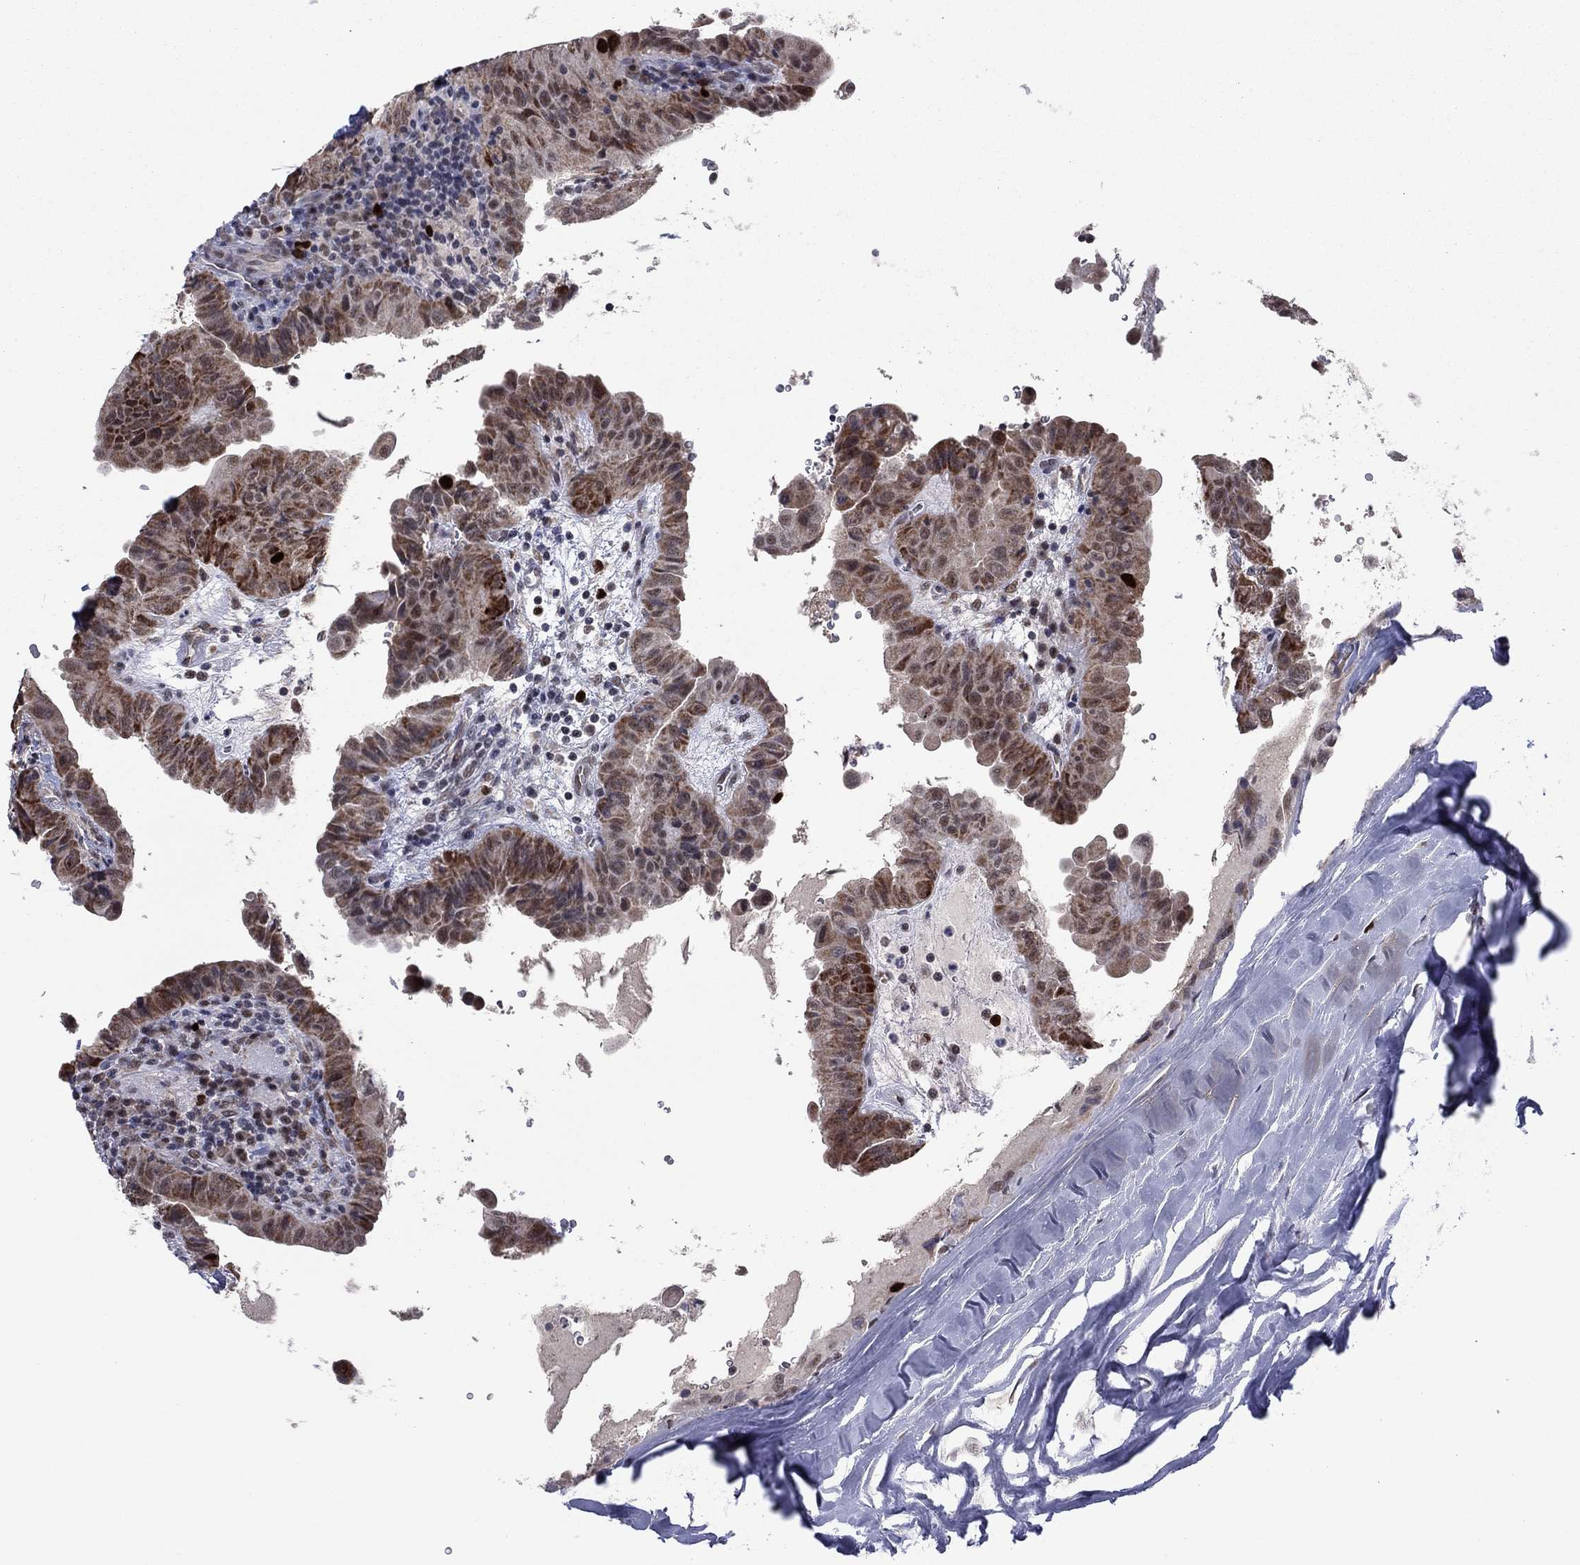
{"staining": {"intensity": "strong", "quantity": "25%-75%", "location": "cytoplasmic/membranous"}, "tissue": "thyroid cancer", "cell_type": "Tumor cells", "image_type": "cancer", "snomed": [{"axis": "morphology", "description": "Papillary adenocarcinoma, NOS"}, {"axis": "topography", "description": "Thyroid gland"}], "caption": "IHC (DAB) staining of human thyroid cancer shows strong cytoplasmic/membranous protein staining in approximately 25%-75% of tumor cells.", "gene": "CDCA5", "patient": {"sex": "female", "age": 37}}